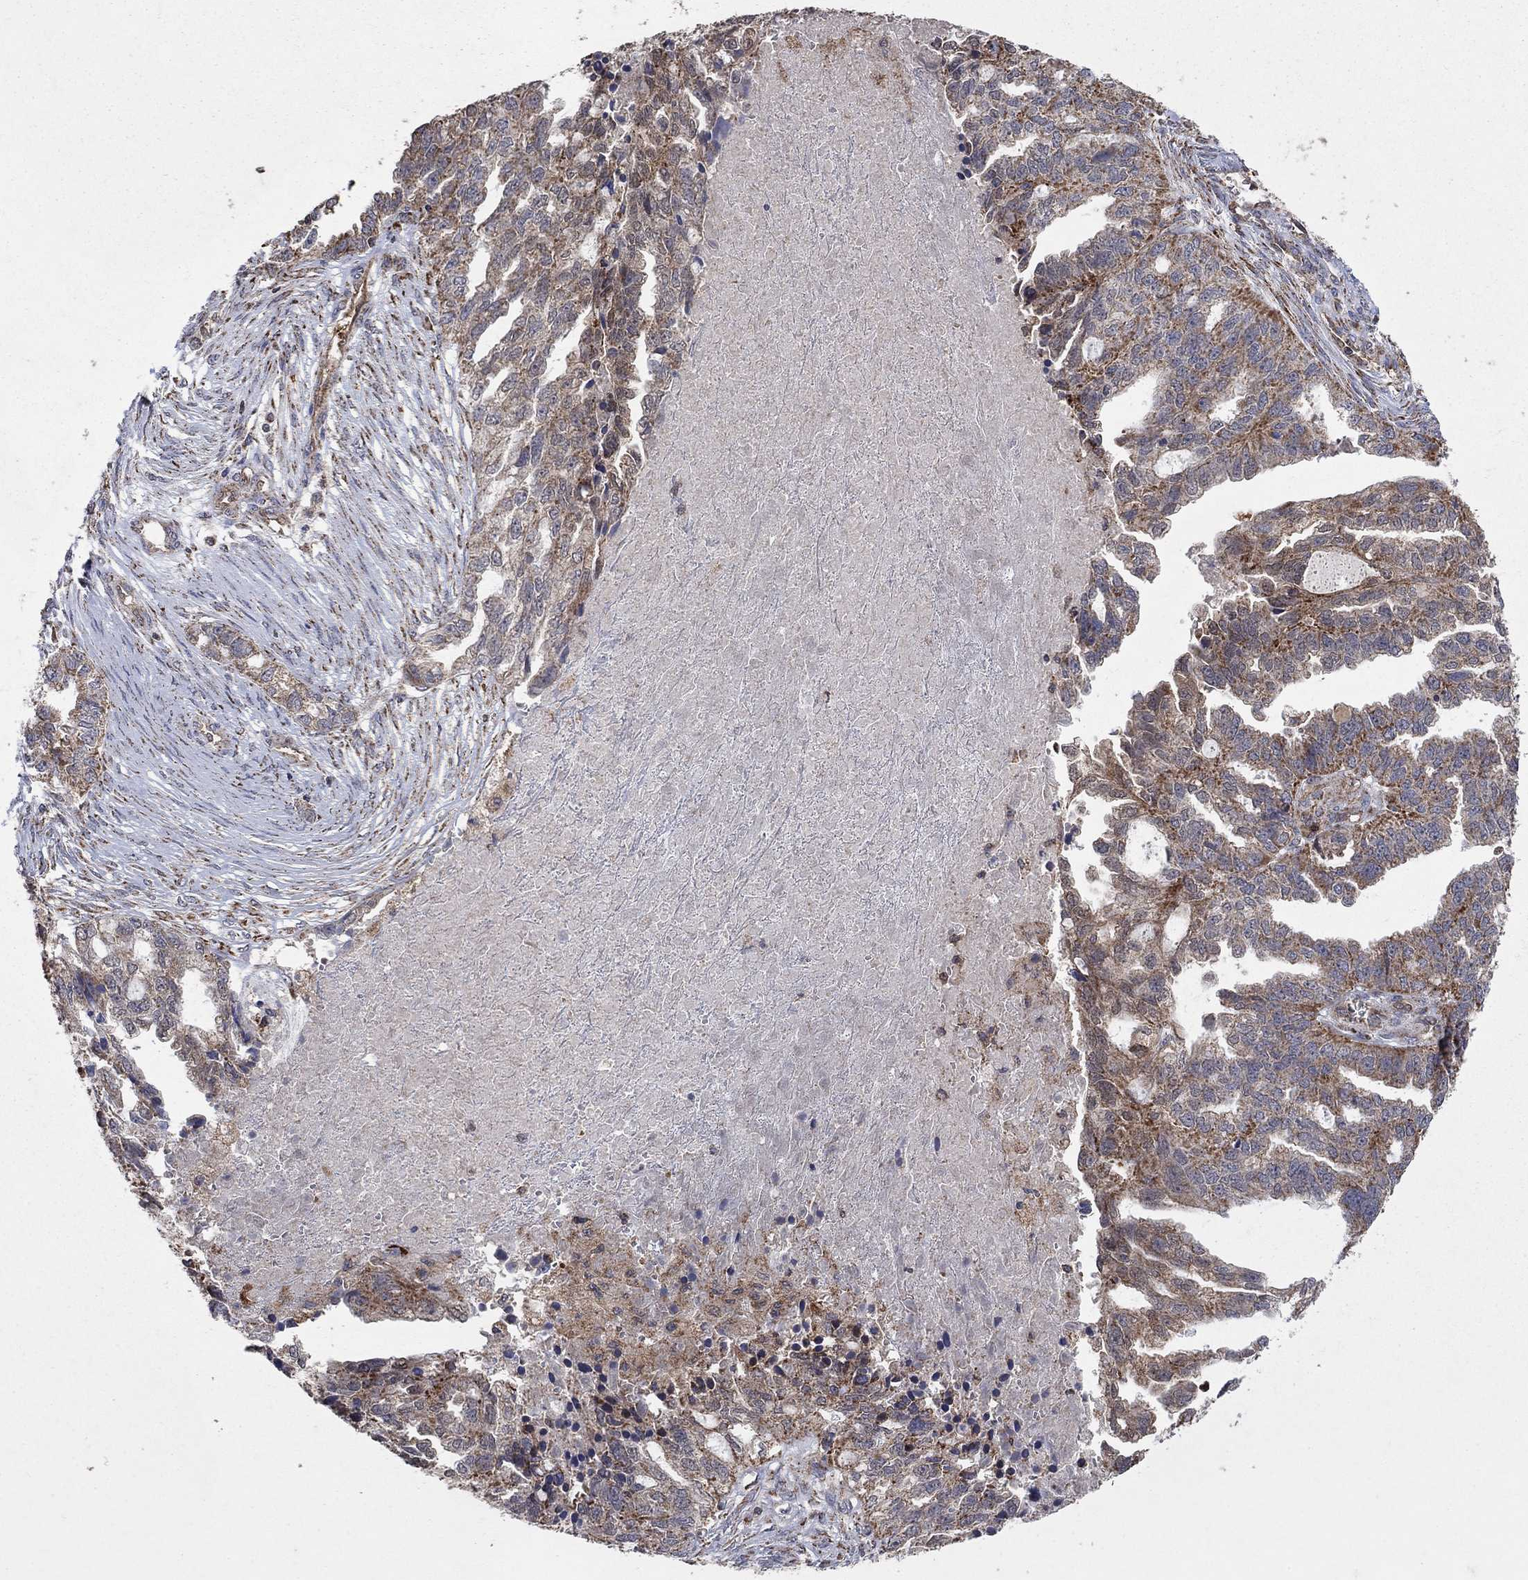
{"staining": {"intensity": "moderate", "quantity": "25%-75%", "location": "cytoplasmic/membranous"}, "tissue": "ovarian cancer", "cell_type": "Tumor cells", "image_type": "cancer", "snomed": [{"axis": "morphology", "description": "Cystadenocarcinoma, serous, NOS"}, {"axis": "topography", "description": "Ovary"}], "caption": "Serous cystadenocarcinoma (ovarian) stained for a protein (brown) shows moderate cytoplasmic/membranous positive positivity in about 25%-75% of tumor cells.", "gene": "DPH1", "patient": {"sex": "female", "age": 51}}